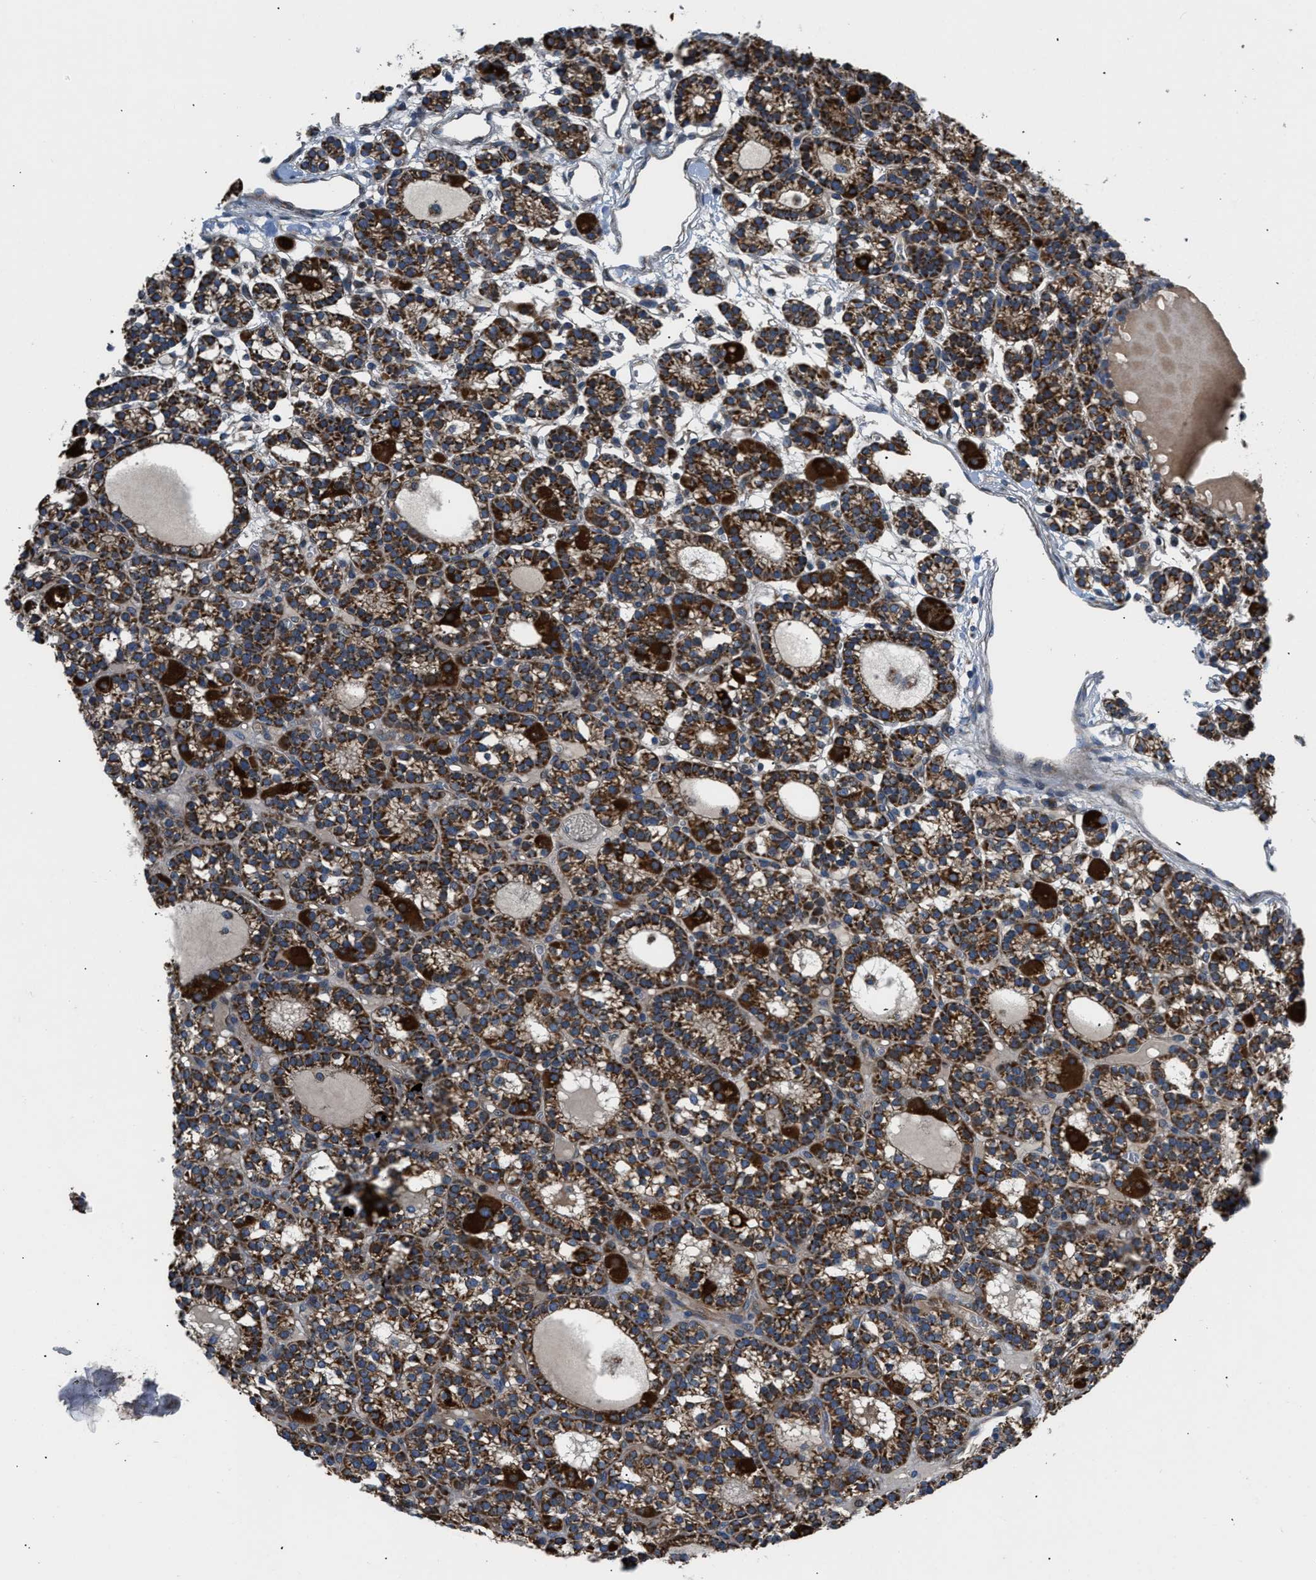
{"staining": {"intensity": "strong", "quantity": ">75%", "location": "cytoplasmic/membranous"}, "tissue": "parathyroid gland", "cell_type": "Glandular cells", "image_type": "normal", "snomed": [{"axis": "morphology", "description": "Normal tissue, NOS"}, {"axis": "morphology", "description": "Adenoma, NOS"}, {"axis": "topography", "description": "Parathyroid gland"}], "caption": "Protein expression analysis of unremarkable parathyroid gland demonstrates strong cytoplasmic/membranous staining in about >75% of glandular cells.", "gene": "OPTN", "patient": {"sex": "female", "age": 58}}